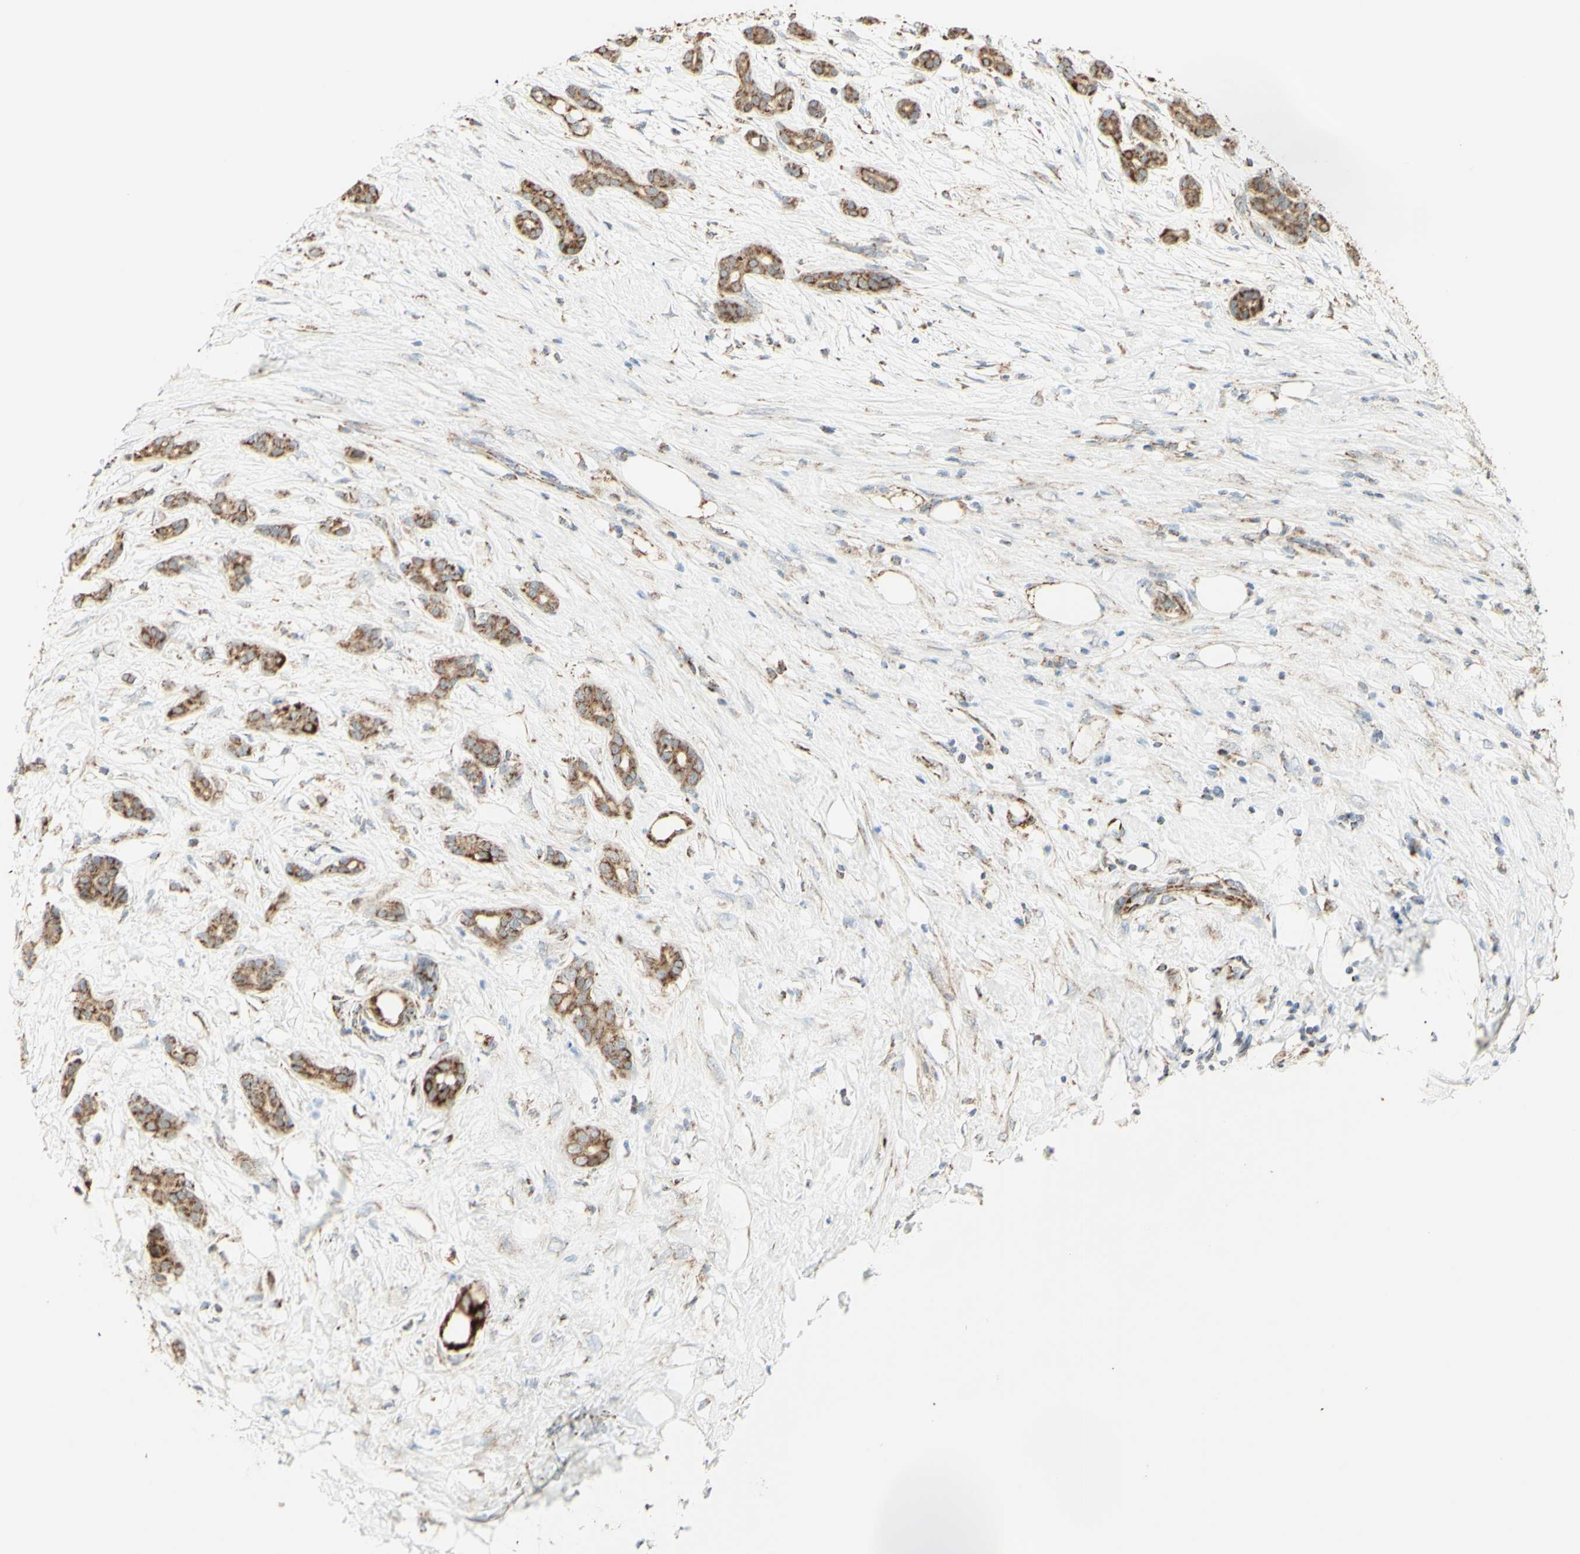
{"staining": {"intensity": "moderate", "quantity": ">75%", "location": "cytoplasmic/membranous"}, "tissue": "pancreatic cancer", "cell_type": "Tumor cells", "image_type": "cancer", "snomed": [{"axis": "morphology", "description": "Adenocarcinoma, NOS"}, {"axis": "topography", "description": "Pancreas"}], "caption": "Immunohistochemistry (IHC) histopathology image of neoplastic tissue: human pancreatic adenocarcinoma stained using immunohistochemistry displays medium levels of moderate protein expression localized specifically in the cytoplasmic/membranous of tumor cells, appearing as a cytoplasmic/membranous brown color.", "gene": "LETM1", "patient": {"sex": "male", "age": 41}}